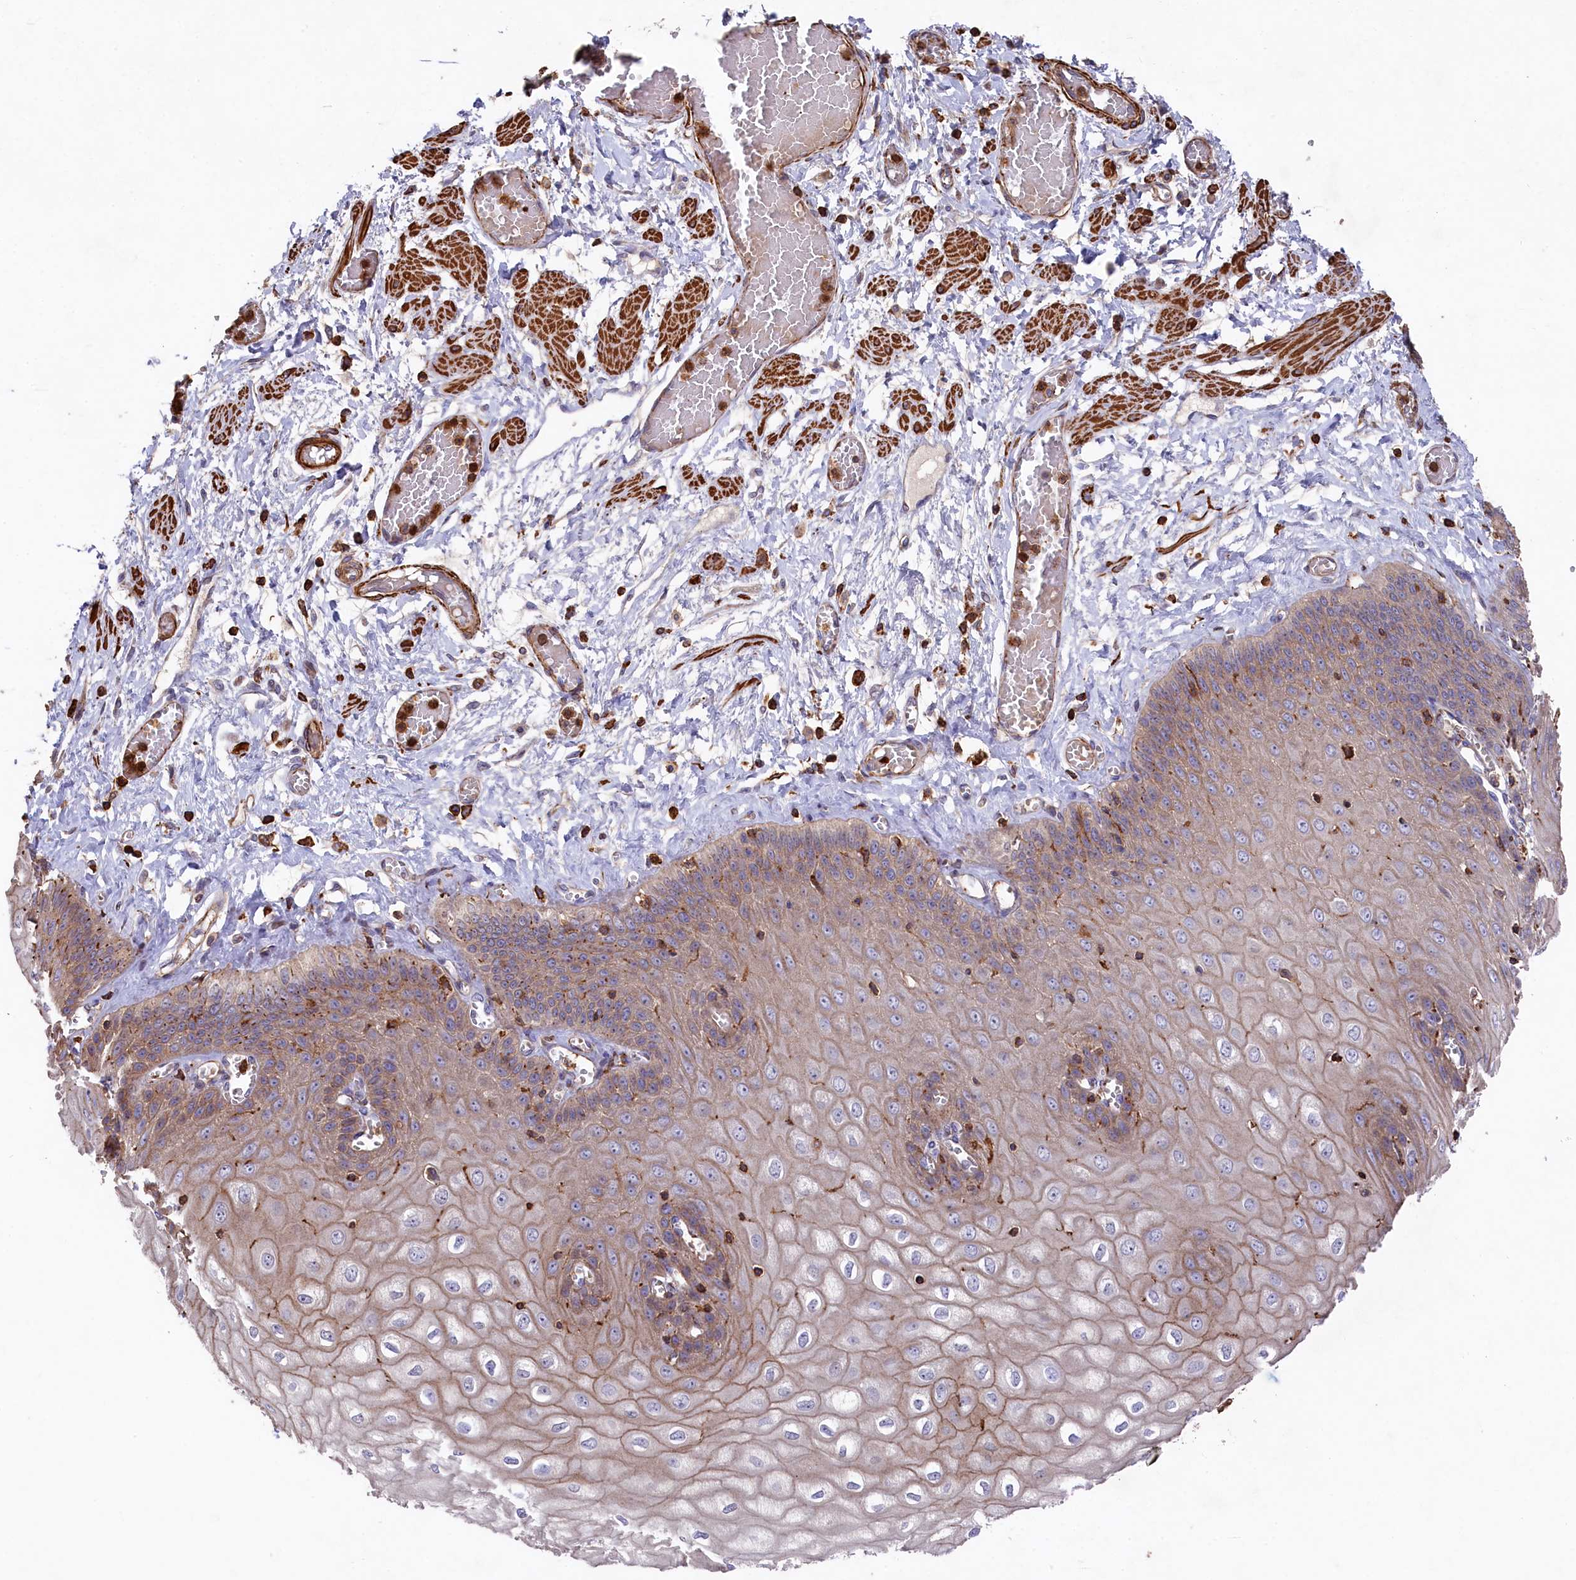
{"staining": {"intensity": "moderate", "quantity": ">75%", "location": "cytoplasmic/membranous"}, "tissue": "esophagus", "cell_type": "Squamous epithelial cells", "image_type": "normal", "snomed": [{"axis": "morphology", "description": "Normal tissue, NOS"}, {"axis": "topography", "description": "Esophagus"}], "caption": "A brown stain highlights moderate cytoplasmic/membranous positivity of a protein in squamous epithelial cells of unremarkable human esophagus. (Stains: DAB (3,3'-diaminobenzidine) in brown, nuclei in blue, Microscopy: brightfield microscopy at high magnification).", "gene": "RAPSN", "patient": {"sex": "male", "age": 60}}